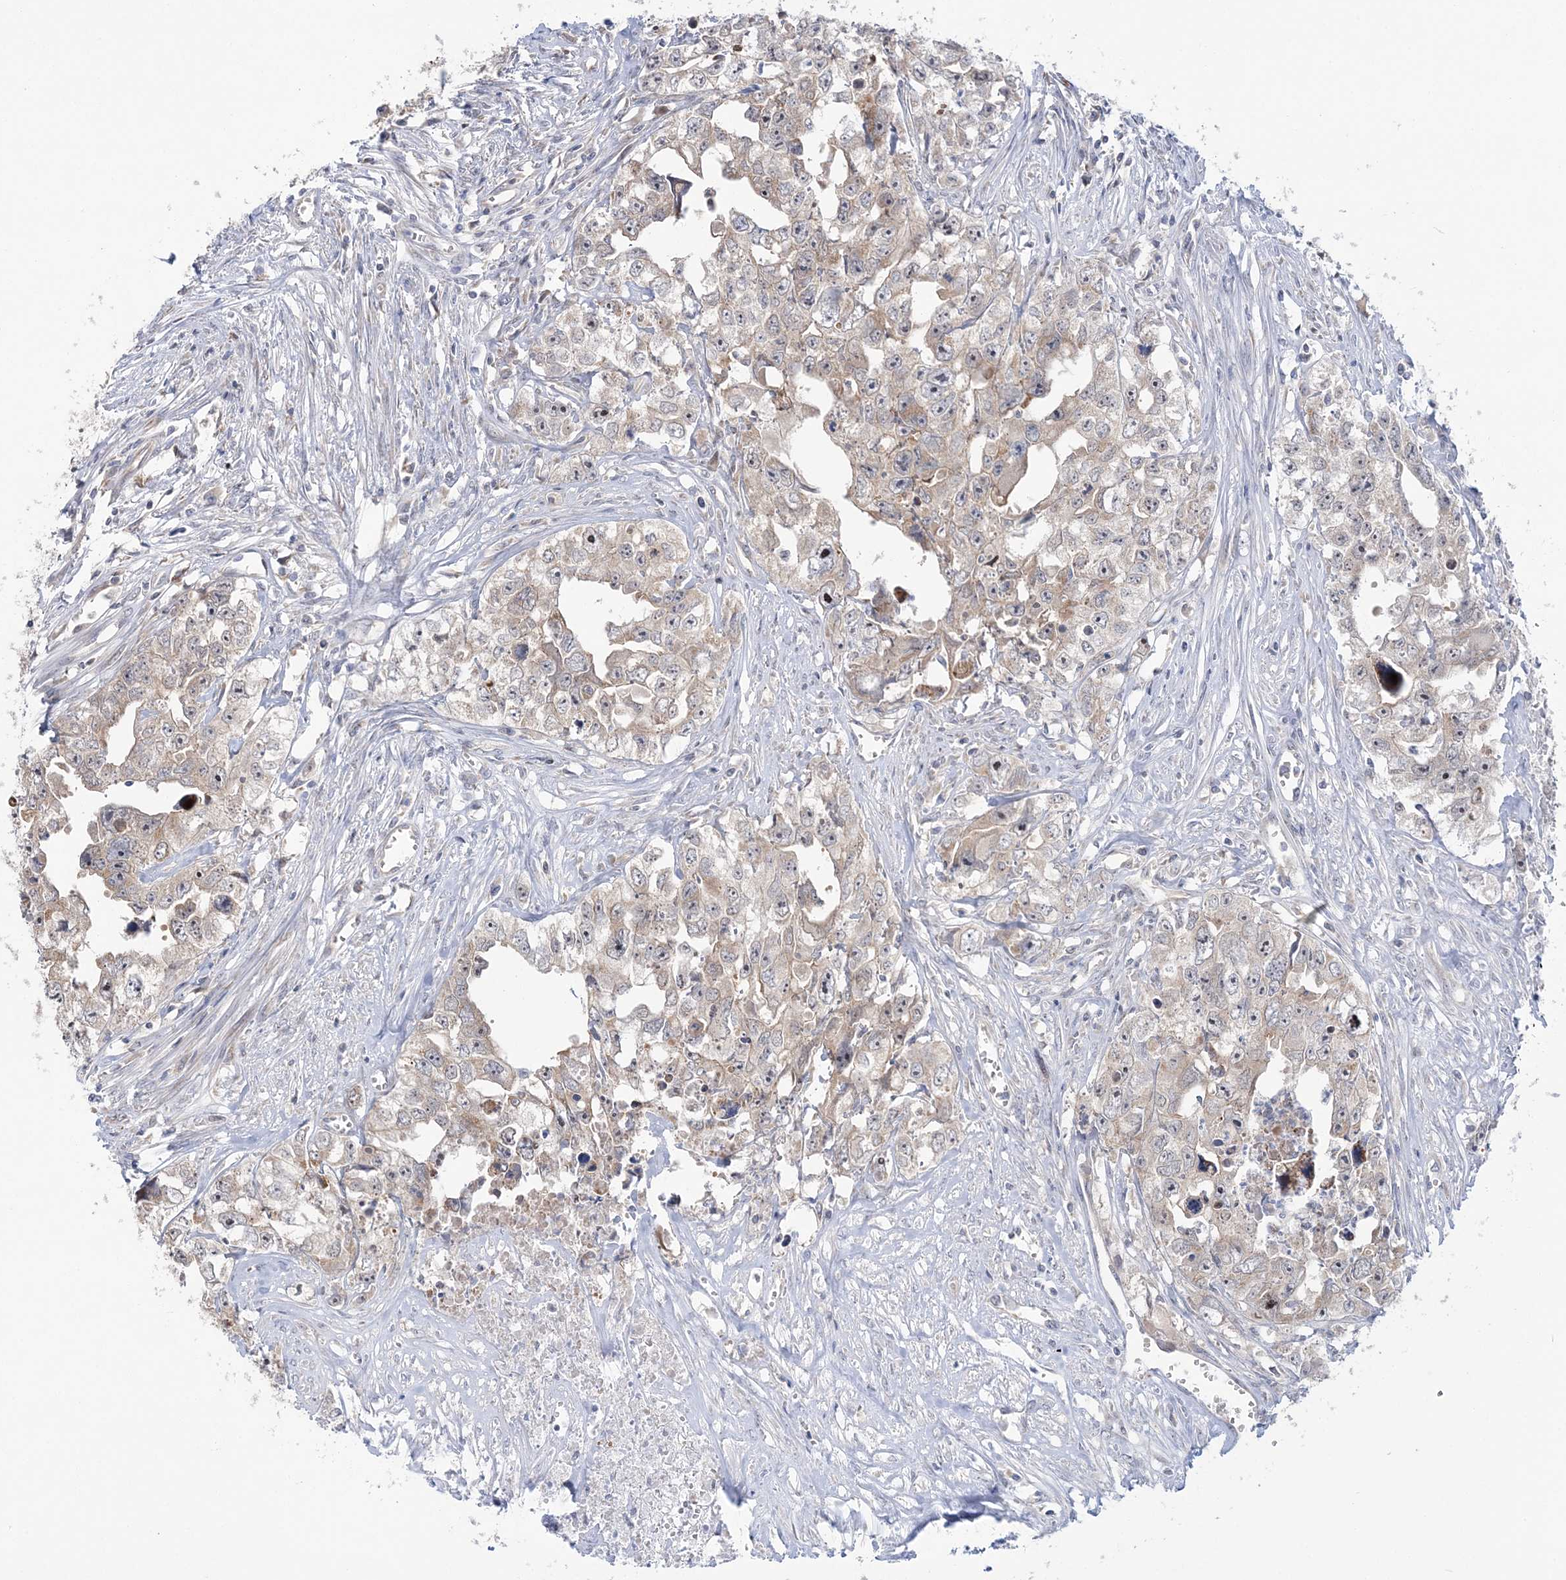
{"staining": {"intensity": "weak", "quantity": "<25%", "location": "cytoplasmic/membranous"}, "tissue": "testis cancer", "cell_type": "Tumor cells", "image_type": "cancer", "snomed": [{"axis": "morphology", "description": "Seminoma, NOS"}, {"axis": "morphology", "description": "Carcinoma, Embryonal, NOS"}, {"axis": "topography", "description": "Testis"}], "caption": "The micrograph reveals no staining of tumor cells in testis cancer (seminoma). (Brightfield microscopy of DAB immunohistochemistry (IHC) at high magnification).", "gene": "MMADHC", "patient": {"sex": "male", "age": 43}}